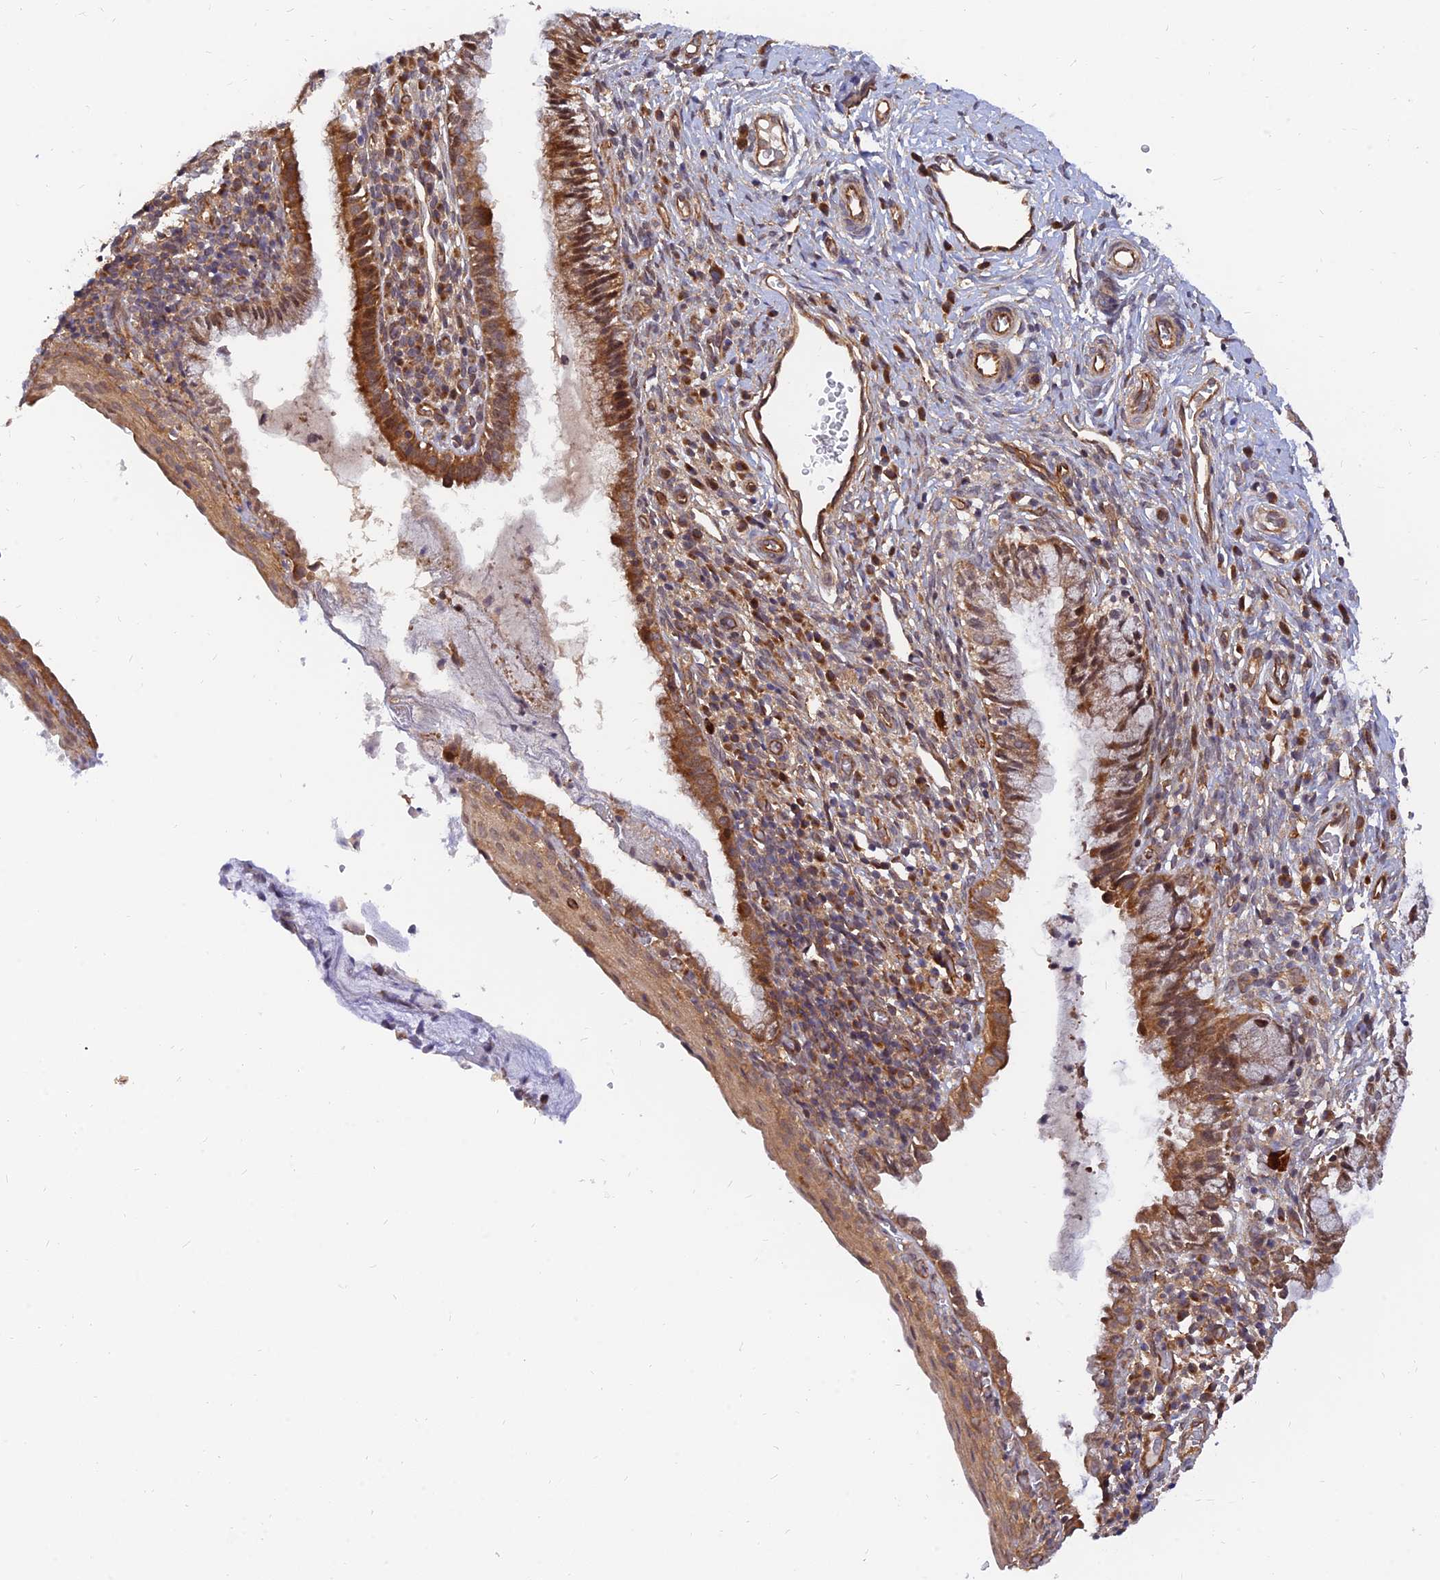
{"staining": {"intensity": "moderate", "quantity": ">75%", "location": "cytoplasmic/membranous,nuclear"}, "tissue": "cervix", "cell_type": "Glandular cells", "image_type": "normal", "snomed": [{"axis": "morphology", "description": "Normal tissue, NOS"}, {"axis": "topography", "description": "Cervix"}], "caption": "Immunohistochemistry (IHC) (DAB (3,3'-diaminobenzidine)) staining of unremarkable human cervix shows moderate cytoplasmic/membranous,nuclear protein expression in approximately >75% of glandular cells.", "gene": "WDR41", "patient": {"sex": "female", "age": 27}}